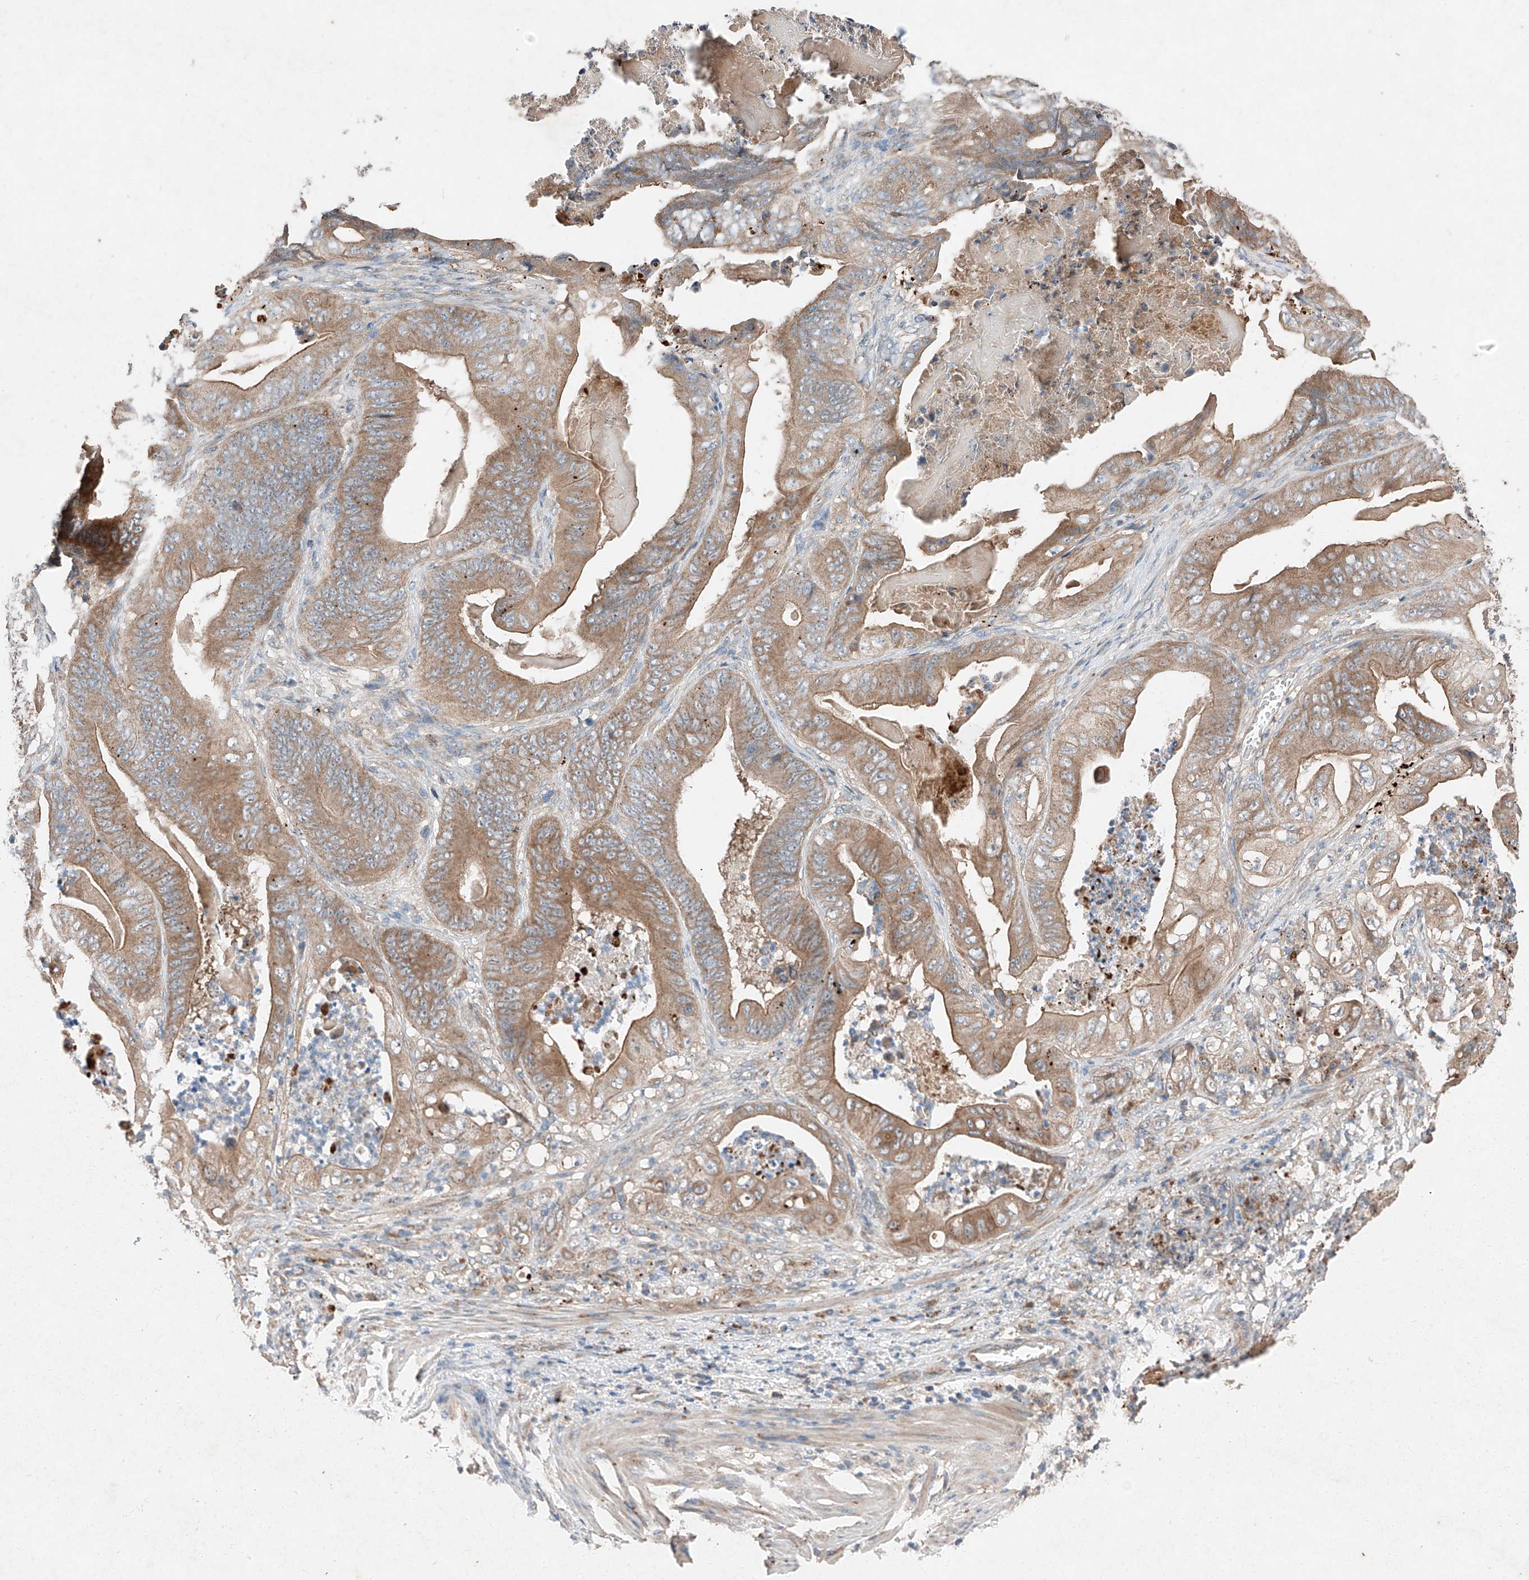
{"staining": {"intensity": "moderate", "quantity": ">75%", "location": "cytoplasmic/membranous"}, "tissue": "stomach cancer", "cell_type": "Tumor cells", "image_type": "cancer", "snomed": [{"axis": "morphology", "description": "Adenocarcinoma, NOS"}, {"axis": "topography", "description": "Stomach"}], "caption": "Immunohistochemistry (IHC) image of neoplastic tissue: adenocarcinoma (stomach) stained using IHC demonstrates medium levels of moderate protein expression localized specifically in the cytoplasmic/membranous of tumor cells, appearing as a cytoplasmic/membranous brown color.", "gene": "RUSC1", "patient": {"sex": "female", "age": 73}}